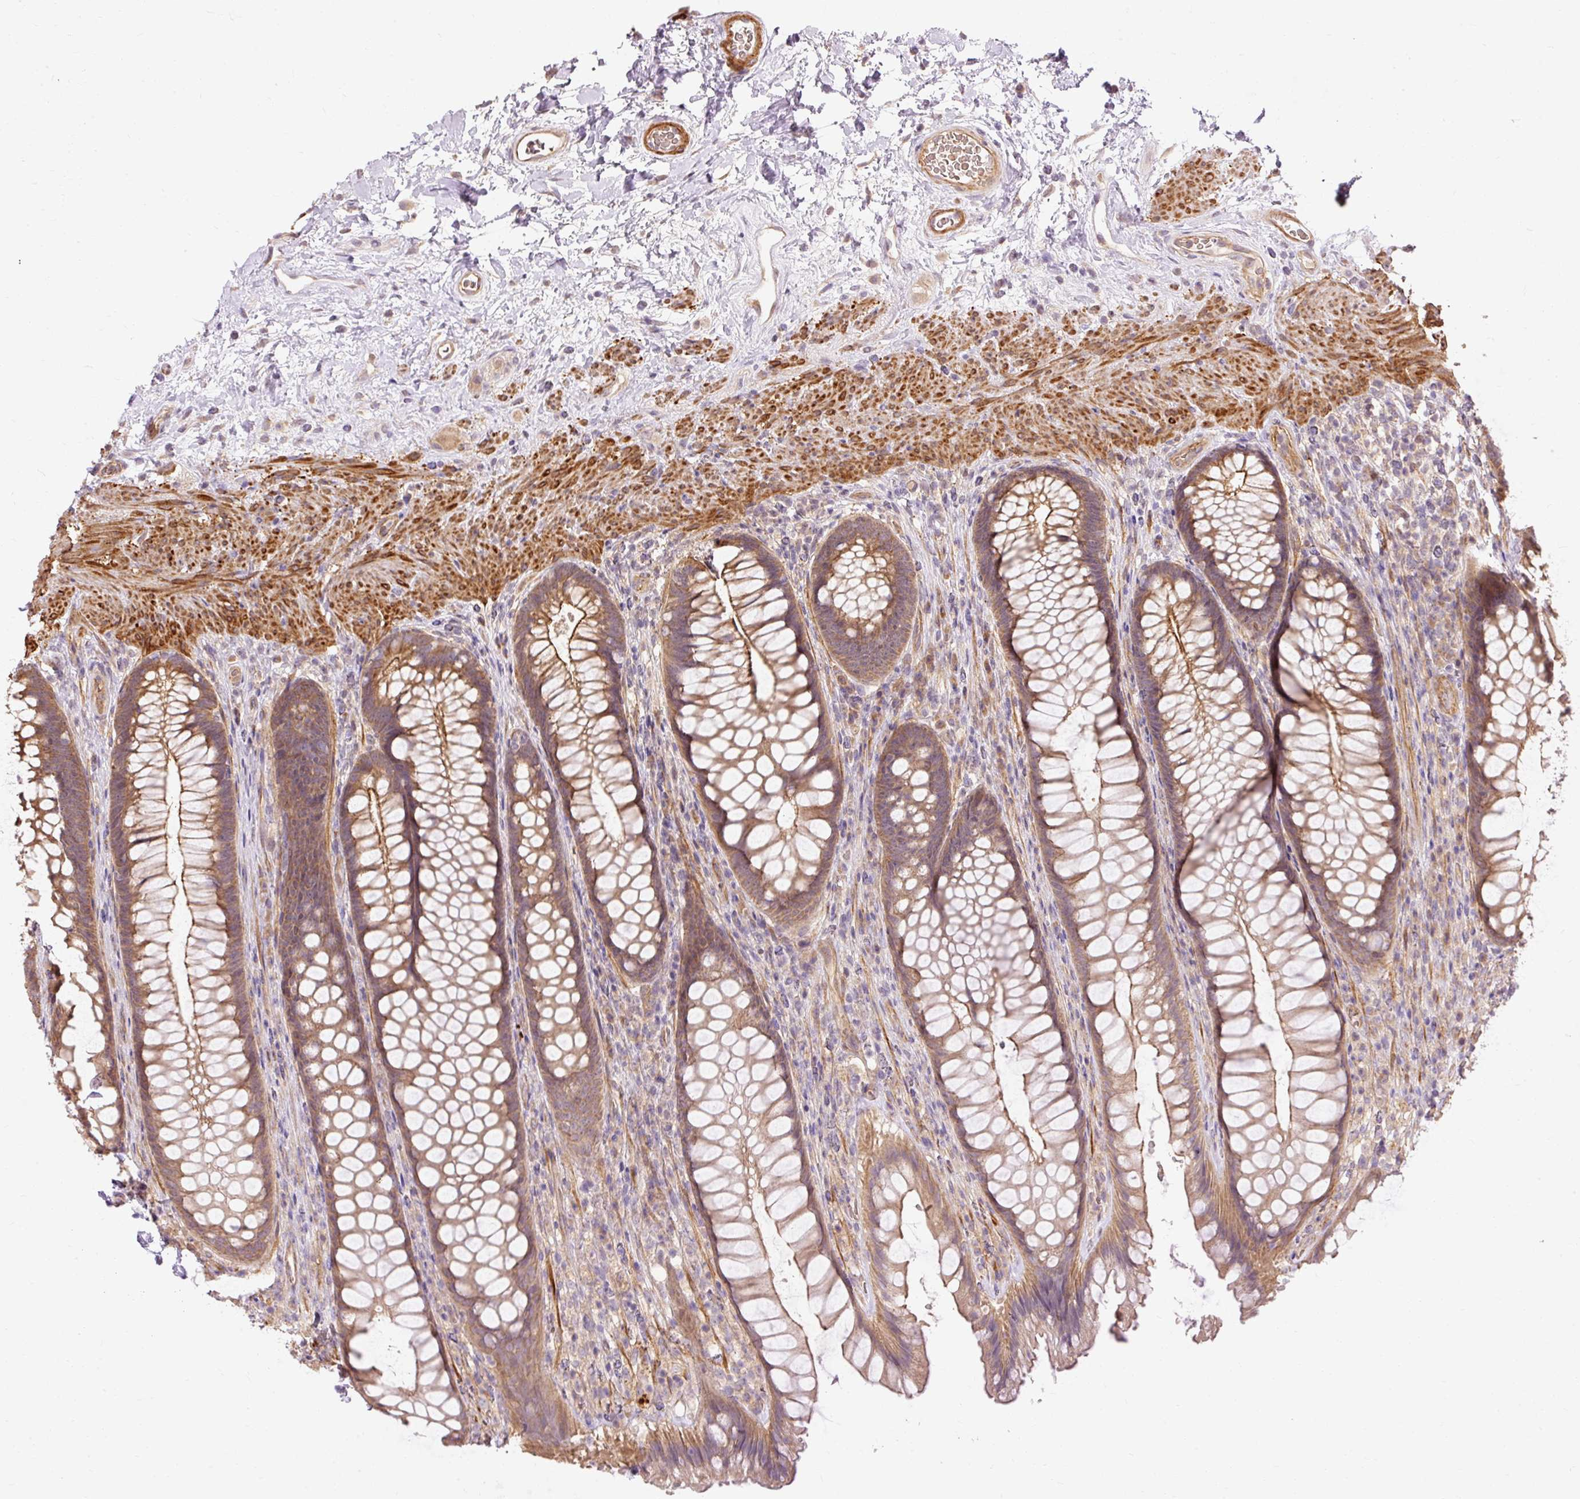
{"staining": {"intensity": "moderate", "quantity": ">75%", "location": "cytoplasmic/membranous"}, "tissue": "rectum", "cell_type": "Glandular cells", "image_type": "normal", "snomed": [{"axis": "morphology", "description": "Normal tissue, NOS"}, {"axis": "topography", "description": "Rectum"}], "caption": "Immunohistochemical staining of unremarkable rectum demonstrates >75% levels of moderate cytoplasmic/membranous protein expression in approximately >75% of glandular cells.", "gene": "RIPOR3", "patient": {"sex": "male", "age": 53}}